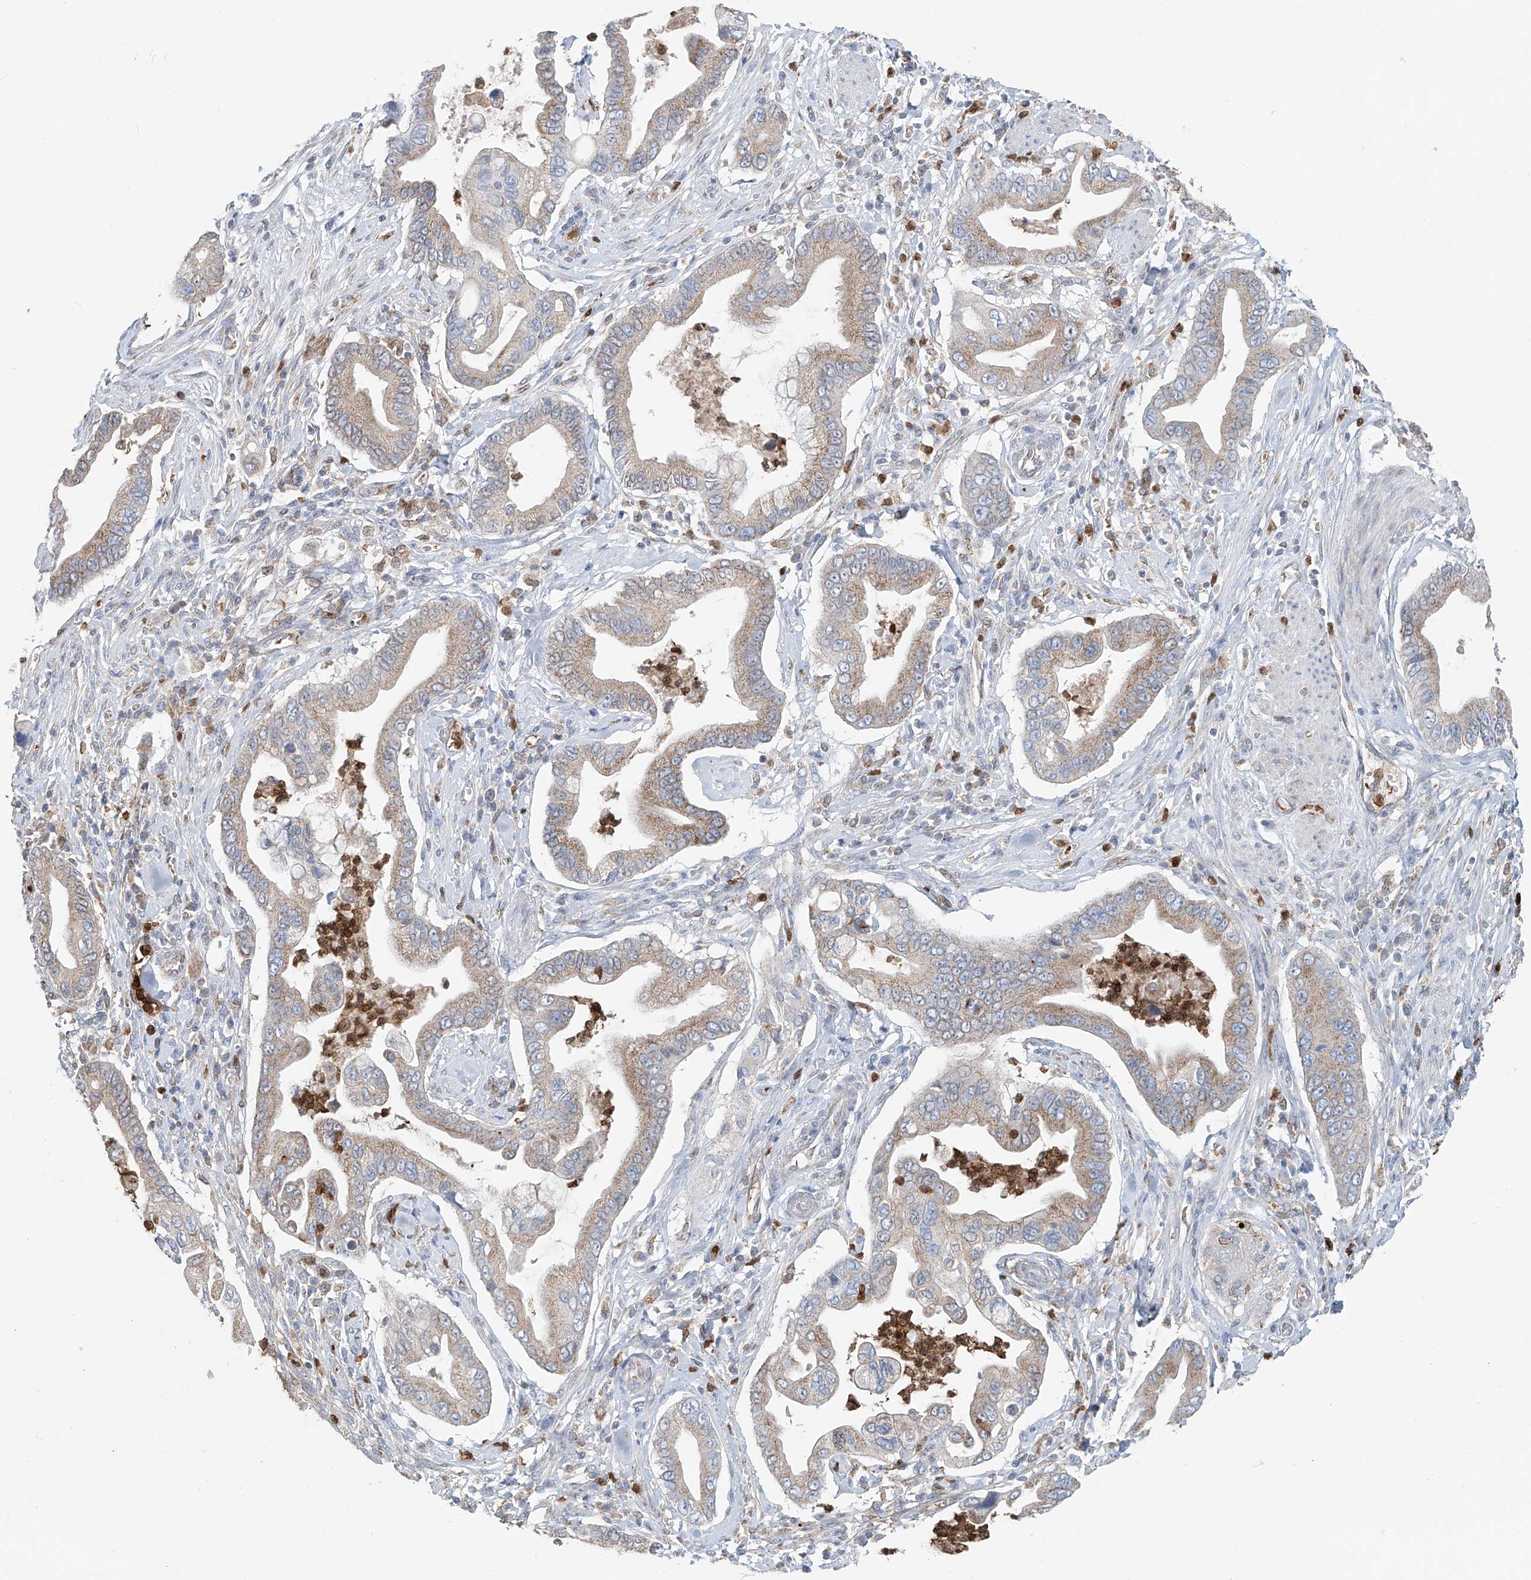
{"staining": {"intensity": "moderate", "quantity": ">75%", "location": "cytoplasmic/membranous"}, "tissue": "pancreatic cancer", "cell_type": "Tumor cells", "image_type": "cancer", "snomed": [{"axis": "morphology", "description": "Adenocarcinoma, NOS"}, {"axis": "topography", "description": "Pancreas"}], "caption": "Brown immunohistochemical staining in human adenocarcinoma (pancreatic) exhibits moderate cytoplasmic/membranous staining in approximately >75% of tumor cells.", "gene": "PTPRA", "patient": {"sex": "male", "age": 78}}